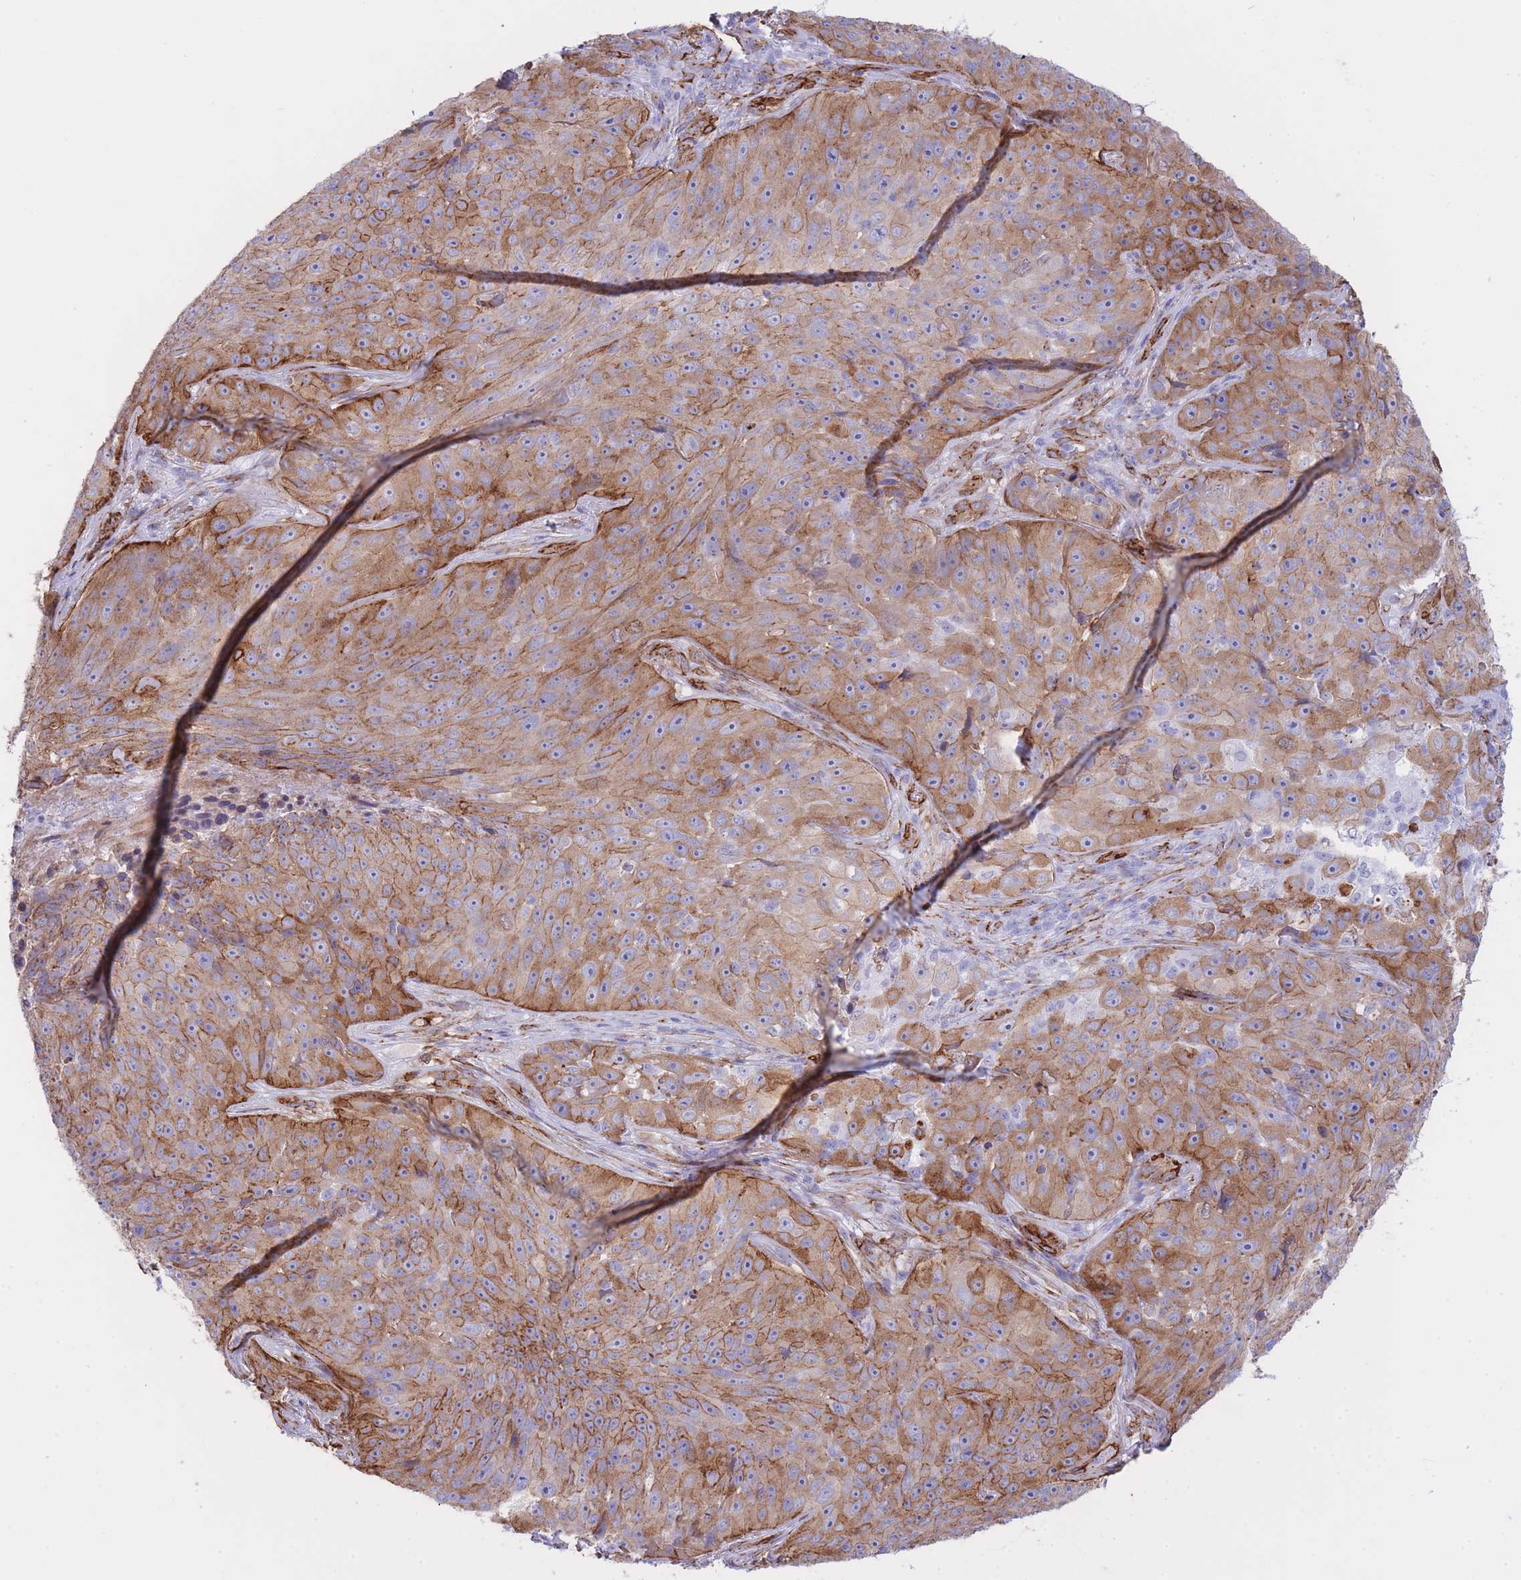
{"staining": {"intensity": "moderate", "quantity": ">75%", "location": "cytoplasmic/membranous"}, "tissue": "skin cancer", "cell_type": "Tumor cells", "image_type": "cancer", "snomed": [{"axis": "morphology", "description": "Squamous cell carcinoma, NOS"}, {"axis": "topography", "description": "Skin"}], "caption": "The image exhibits a brown stain indicating the presence of a protein in the cytoplasmic/membranous of tumor cells in skin squamous cell carcinoma.", "gene": "CAVIN1", "patient": {"sex": "female", "age": 87}}